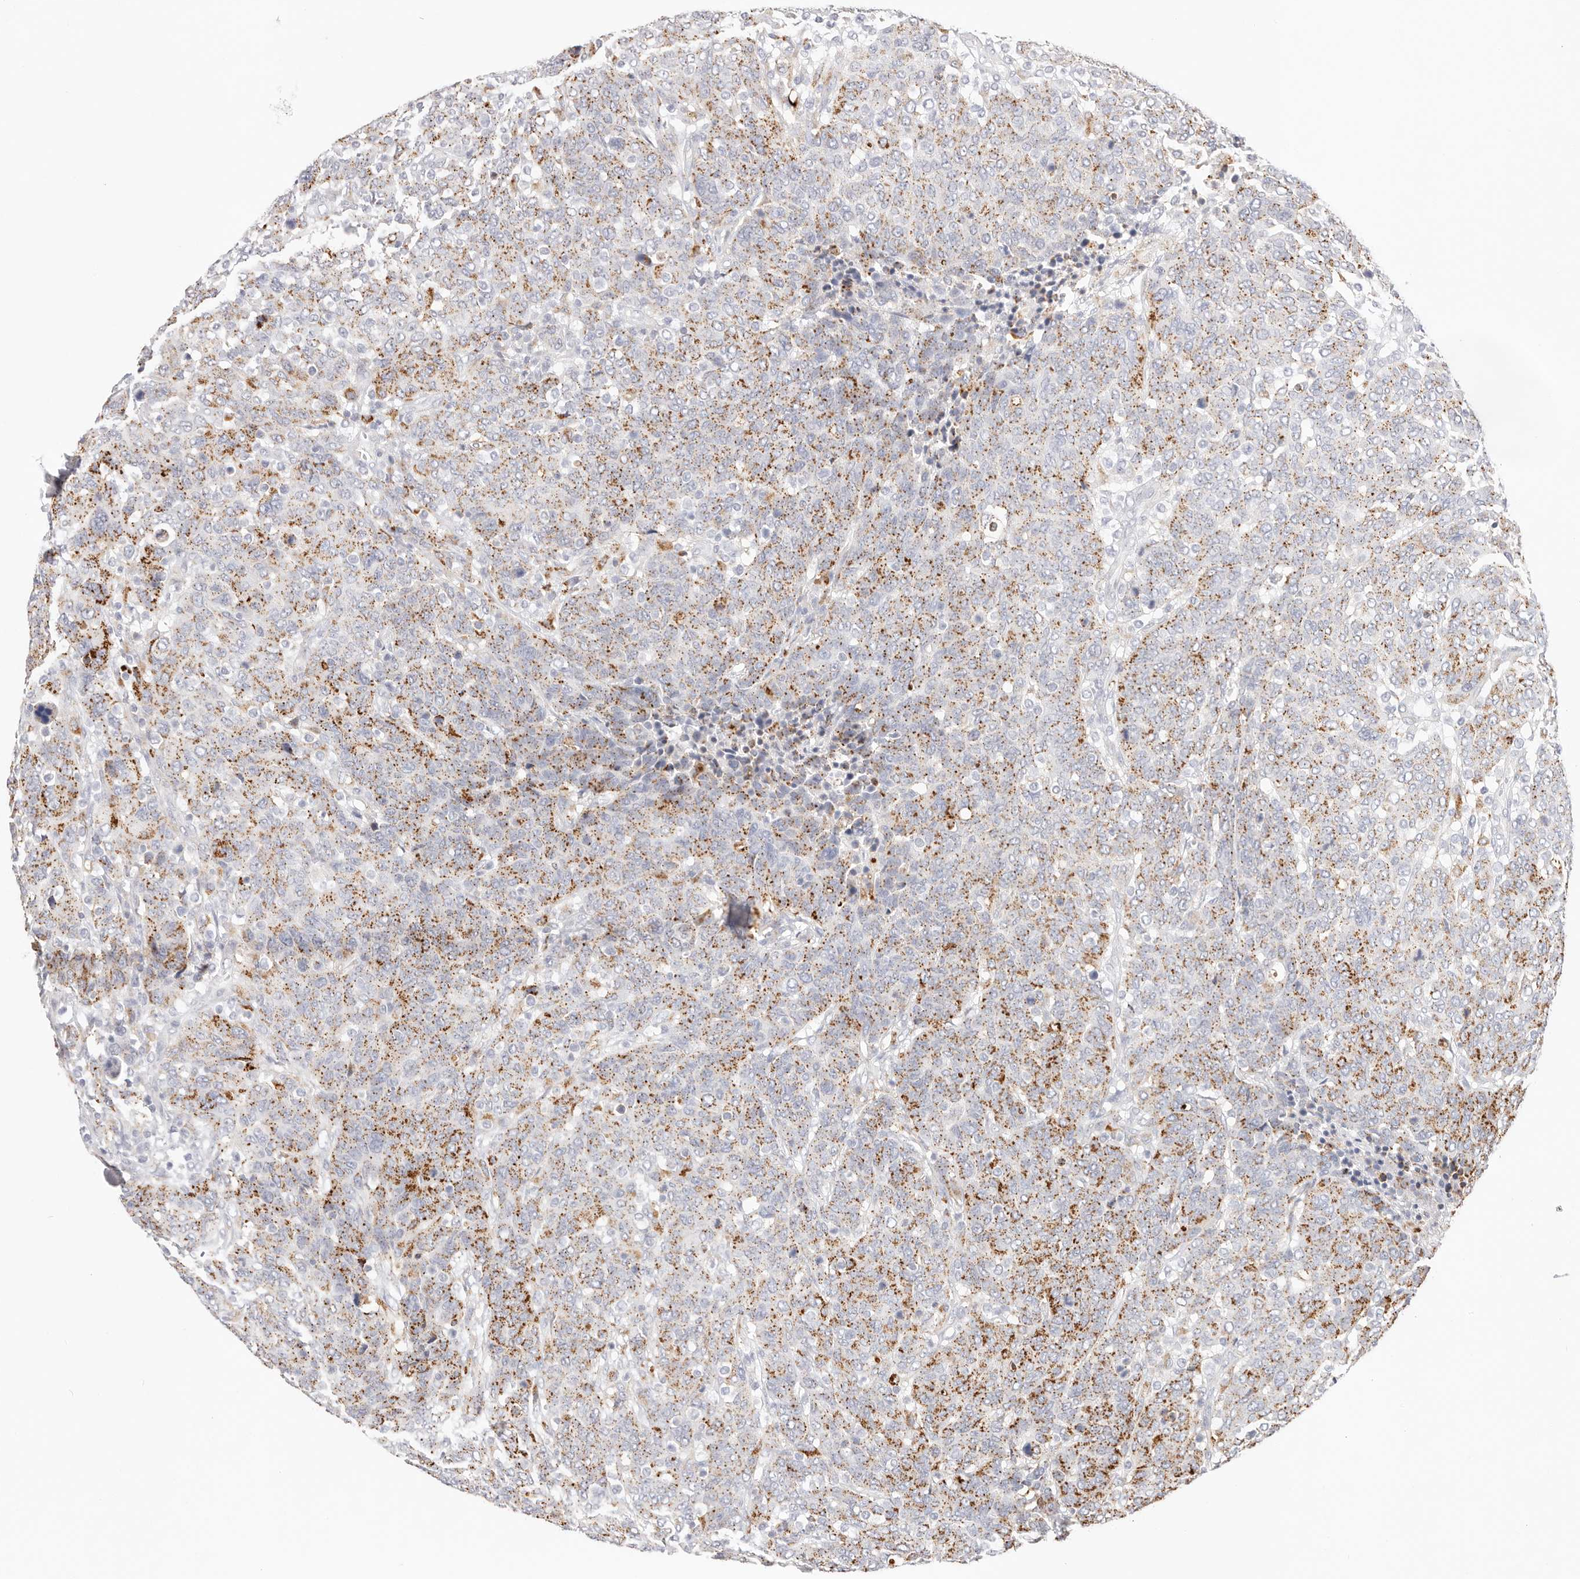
{"staining": {"intensity": "moderate", "quantity": "25%-75%", "location": "cytoplasmic/membranous"}, "tissue": "breast cancer", "cell_type": "Tumor cells", "image_type": "cancer", "snomed": [{"axis": "morphology", "description": "Duct carcinoma"}, {"axis": "topography", "description": "Breast"}], "caption": "A brown stain highlights moderate cytoplasmic/membranous expression of a protein in breast cancer tumor cells.", "gene": "STKLD1", "patient": {"sex": "female", "age": 37}}